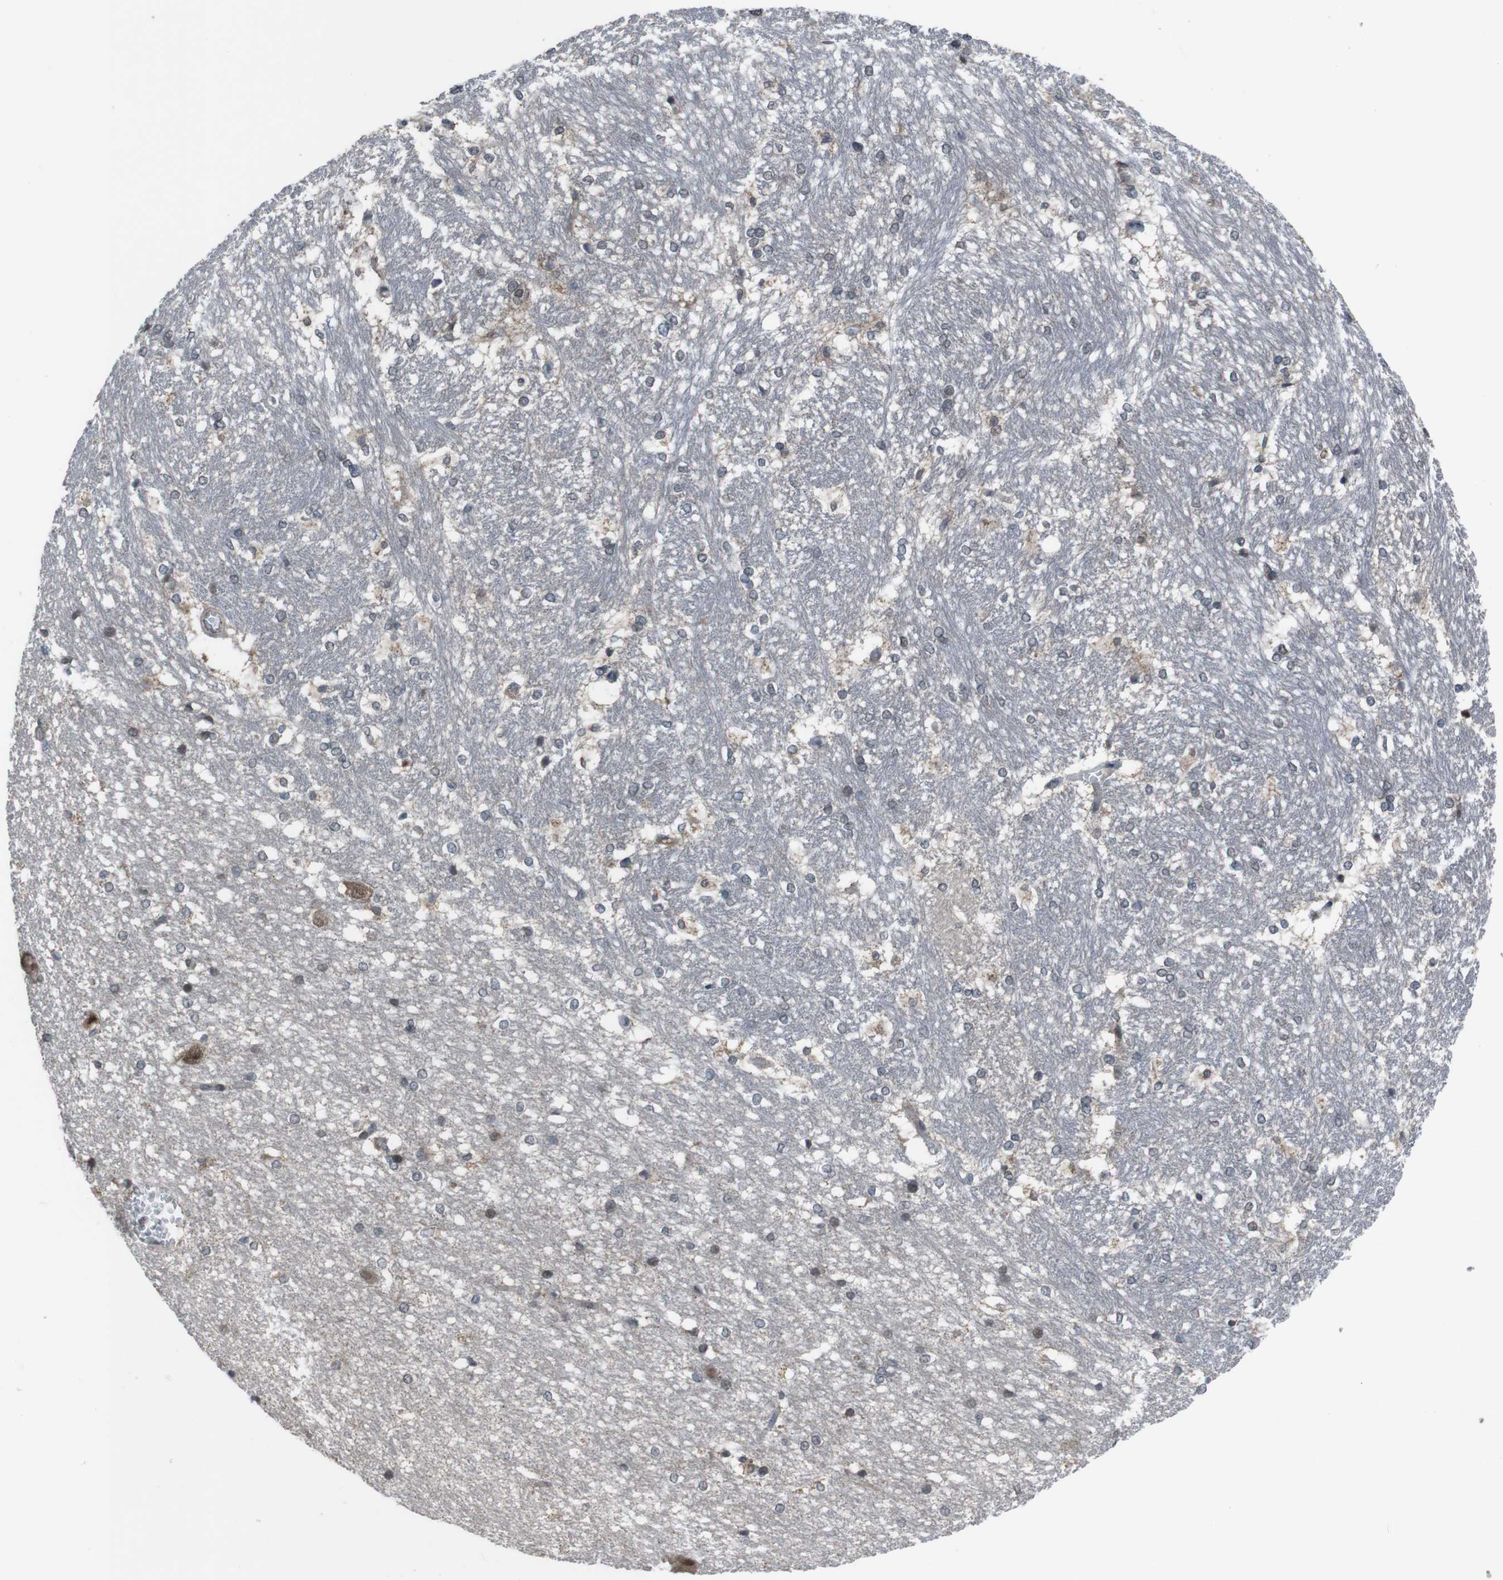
{"staining": {"intensity": "weak", "quantity": "<25%", "location": "nuclear"}, "tissue": "hippocampus", "cell_type": "Glial cells", "image_type": "normal", "snomed": [{"axis": "morphology", "description": "Normal tissue, NOS"}, {"axis": "topography", "description": "Hippocampus"}], "caption": "IHC photomicrograph of normal hippocampus: human hippocampus stained with DAB exhibits no significant protein staining in glial cells.", "gene": "SS18L1", "patient": {"sex": "female", "age": 19}}